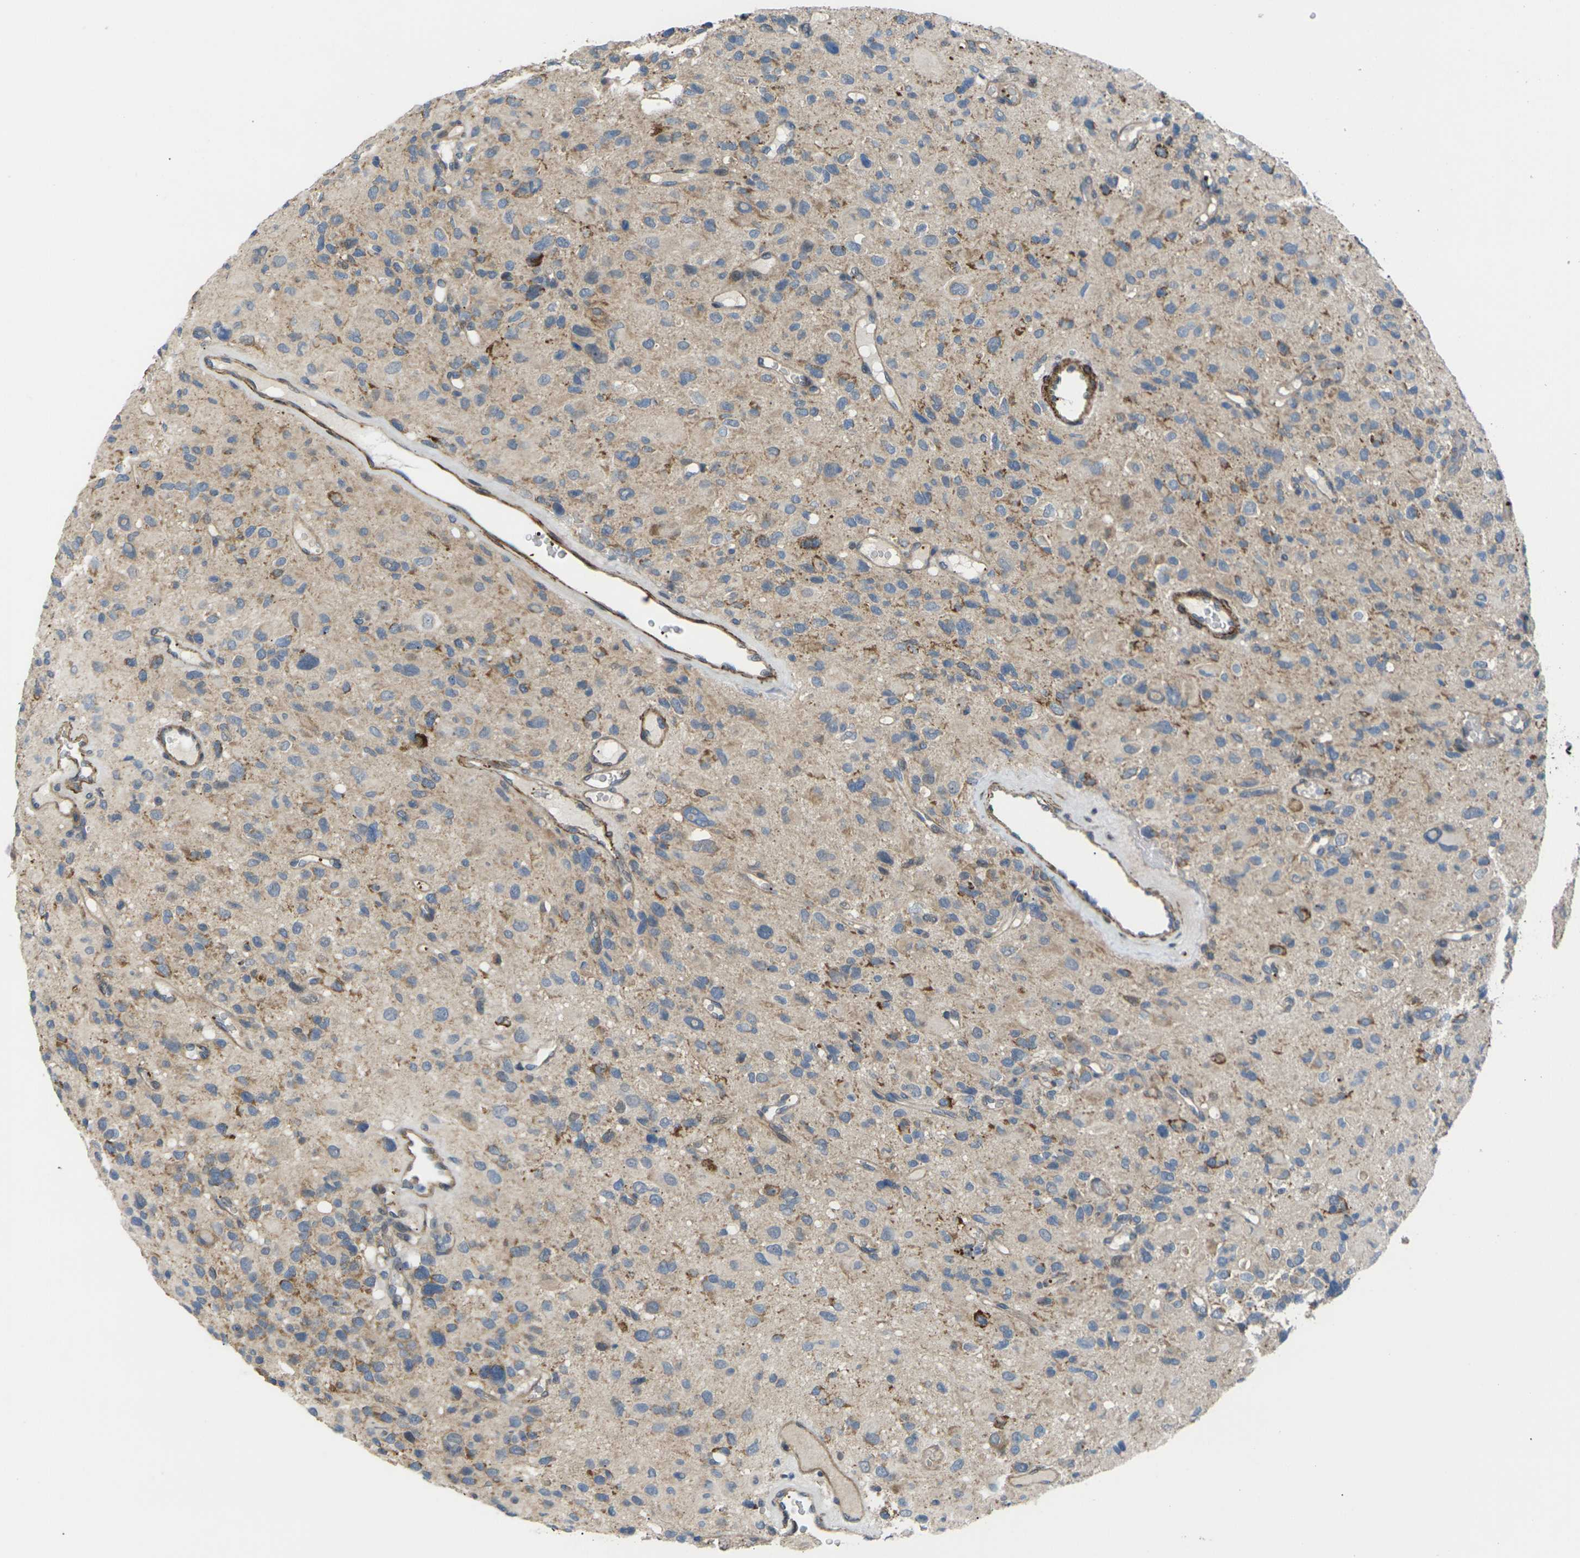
{"staining": {"intensity": "weak", "quantity": "<25%", "location": "cytoplasmic/membranous"}, "tissue": "glioma", "cell_type": "Tumor cells", "image_type": "cancer", "snomed": [{"axis": "morphology", "description": "Glioma, malignant, High grade"}, {"axis": "topography", "description": "Brain"}], "caption": "This is an IHC image of human high-grade glioma (malignant). There is no expression in tumor cells.", "gene": "RPS6KA3", "patient": {"sex": "male", "age": 48}}